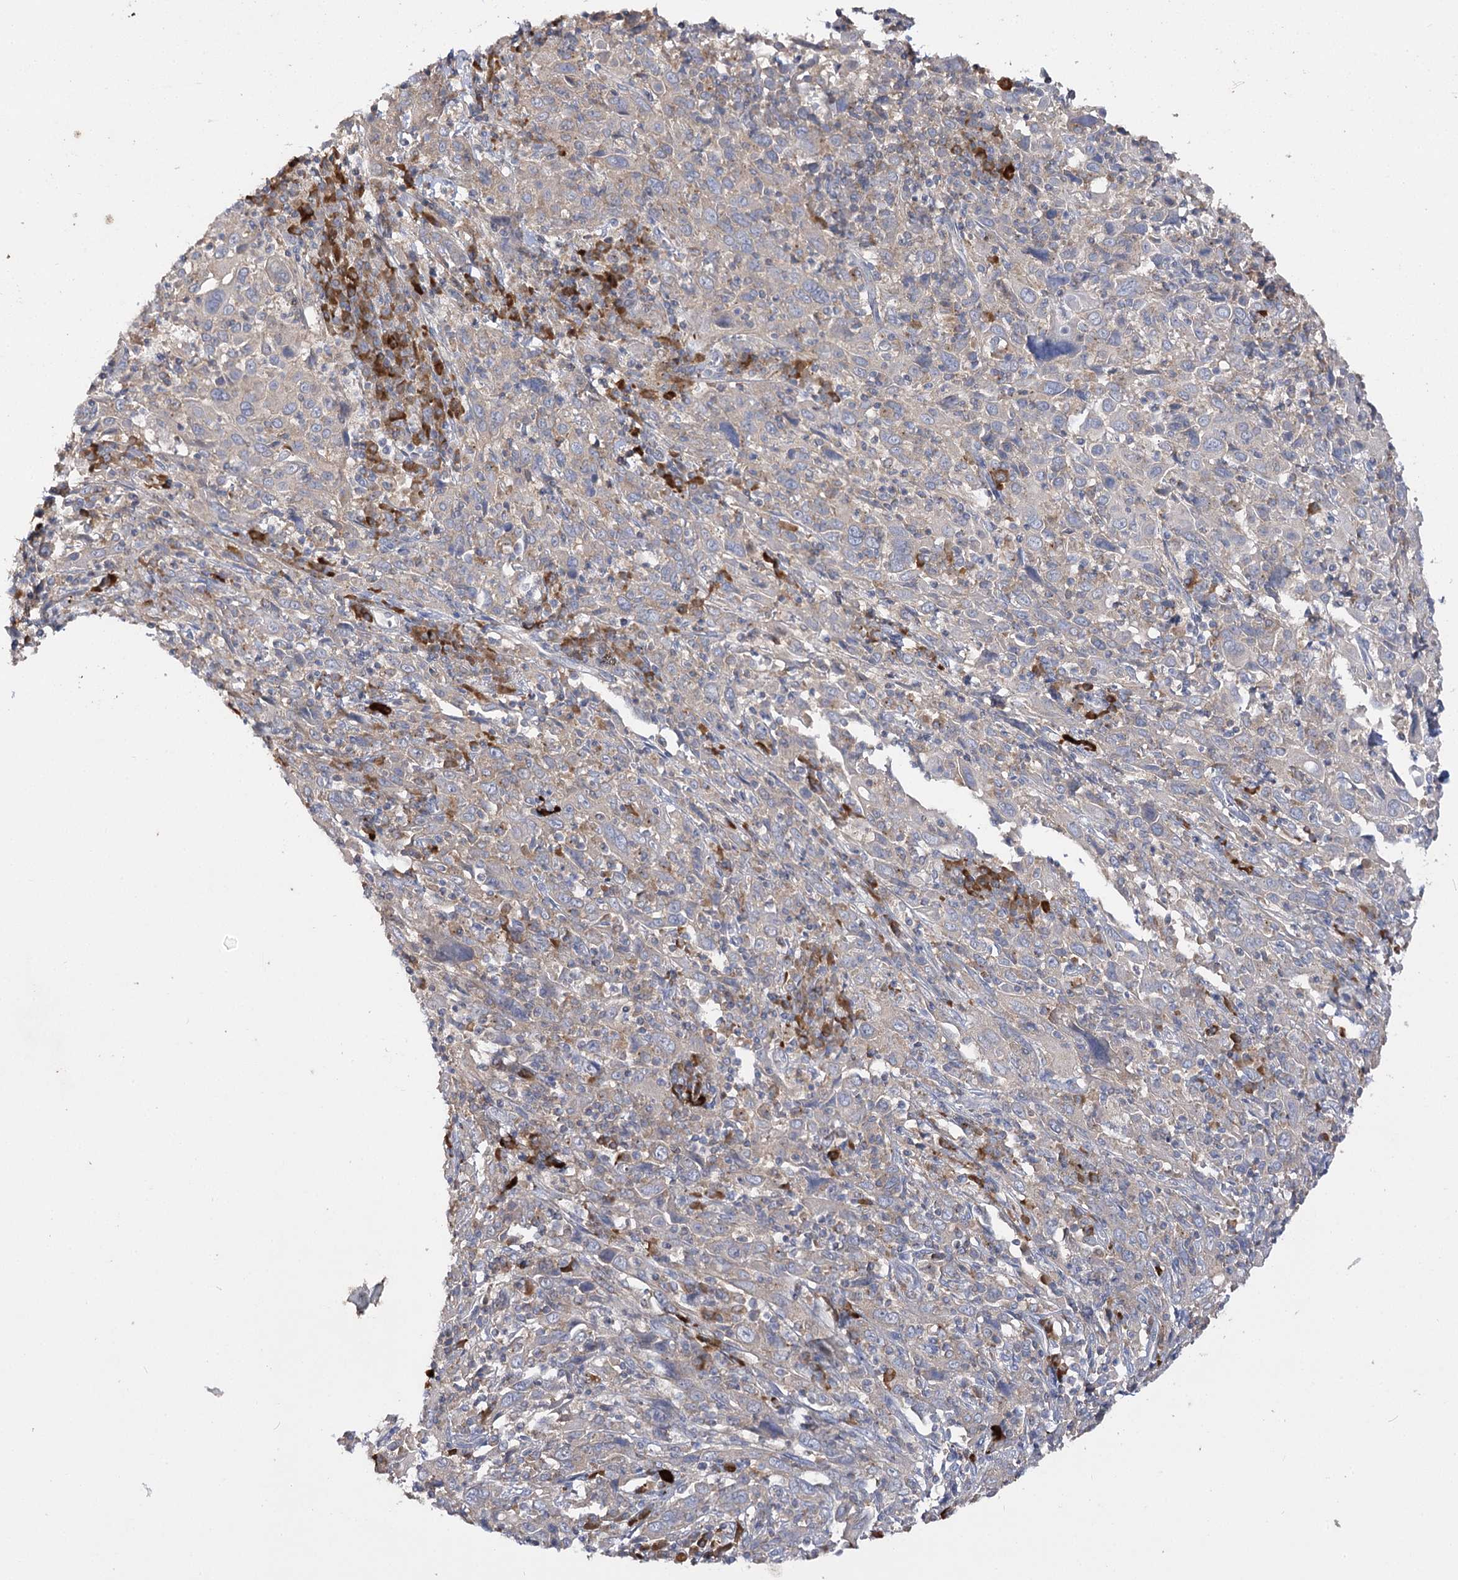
{"staining": {"intensity": "weak", "quantity": "<25%", "location": "cytoplasmic/membranous"}, "tissue": "cervical cancer", "cell_type": "Tumor cells", "image_type": "cancer", "snomed": [{"axis": "morphology", "description": "Squamous cell carcinoma, NOS"}, {"axis": "topography", "description": "Cervix"}], "caption": "Immunohistochemistry of cervical squamous cell carcinoma displays no staining in tumor cells.", "gene": "IL1RAP", "patient": {"sex": "female", "age": 46}}